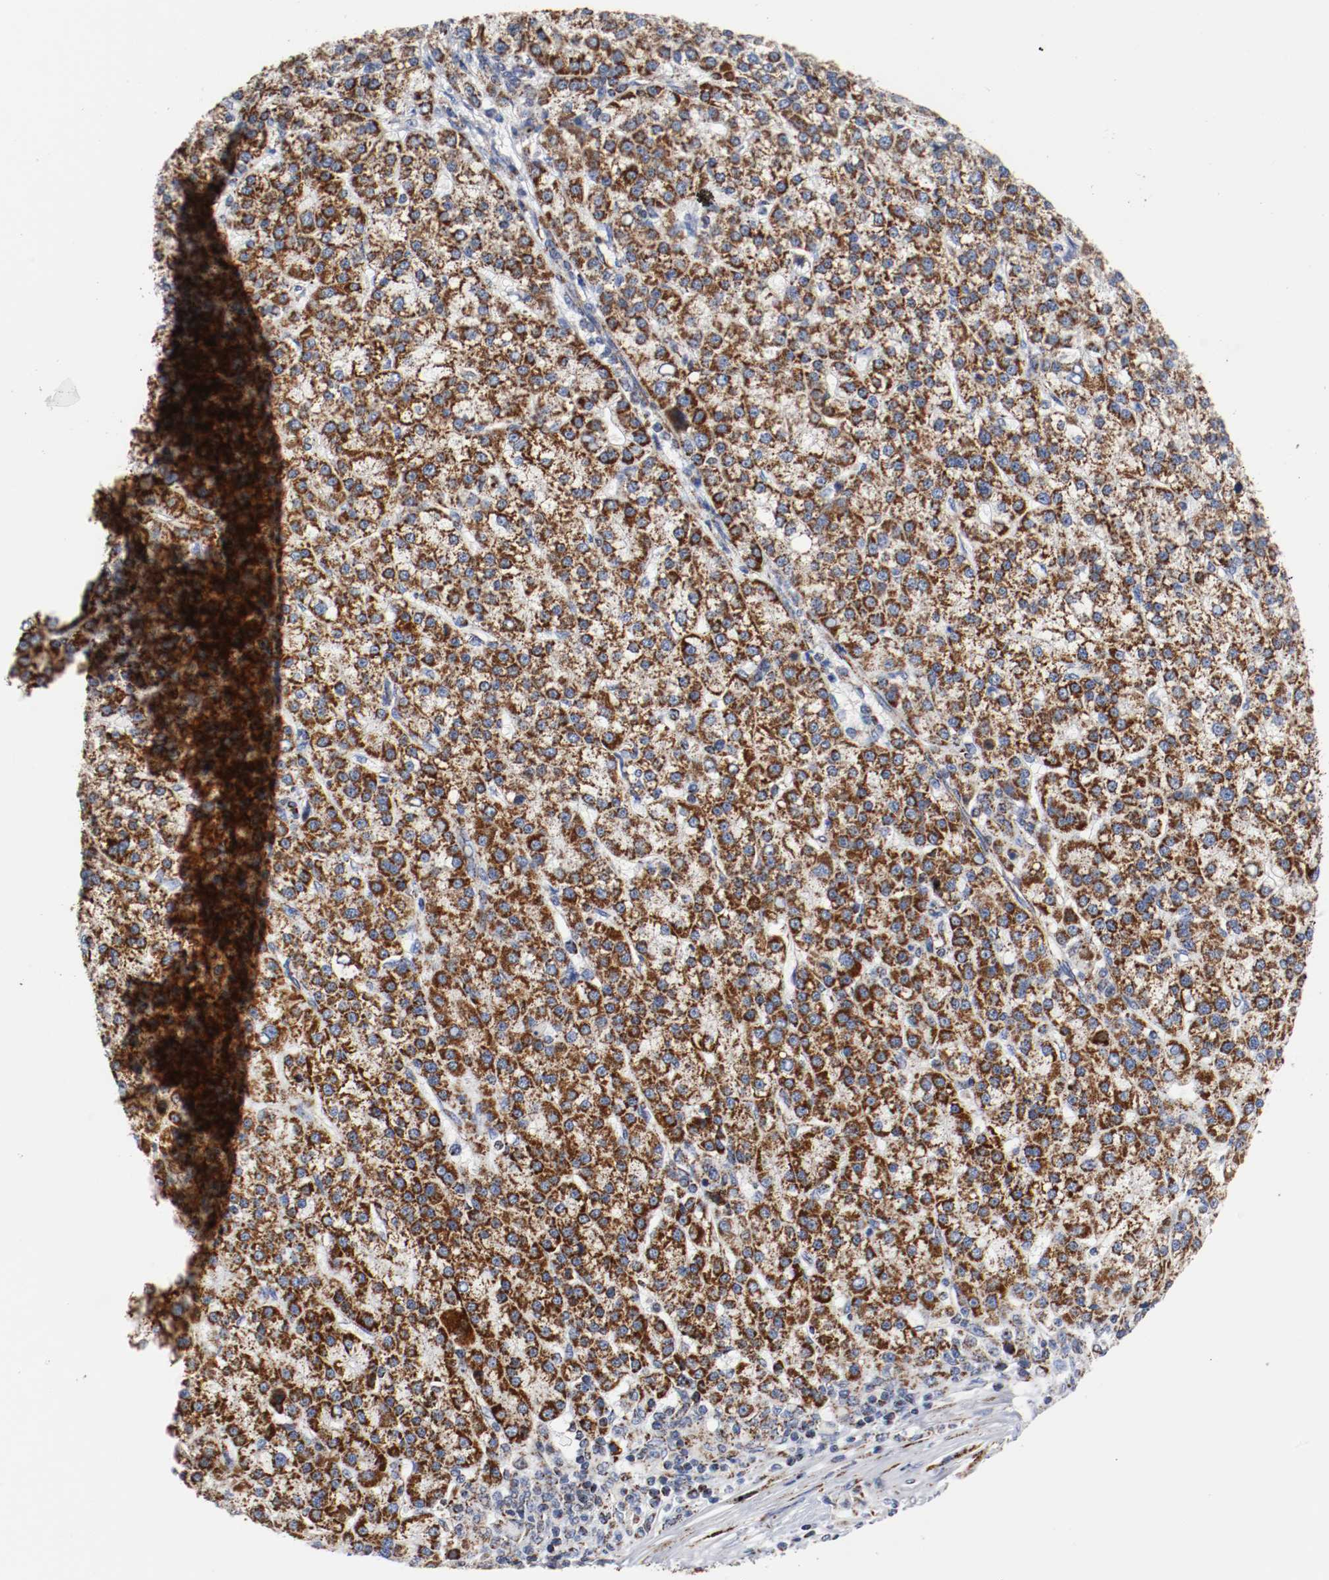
{"staining": {"intensity": "strong", "quantity": ">75%", "location": "cytoplasmic/membranous"}, "tissue": "liver cancer", "cell_type": "Tumor cells", "image_type": "cancer", "snomed": [{"axis": "morphology", "description": "Carcinoma, Hepatocellular, NOS"}, {"axis": "topography", "description": "Liver"}], "caption": "Immunohistochemical staining of hepatocellular carcinoma (liver) exhibits high levels of strong cytoplasmic/membranous protein positivity in about >75% of tumor cells.", "gene": "TUBD1", "patient": {"sex": "female", "age": 58}}